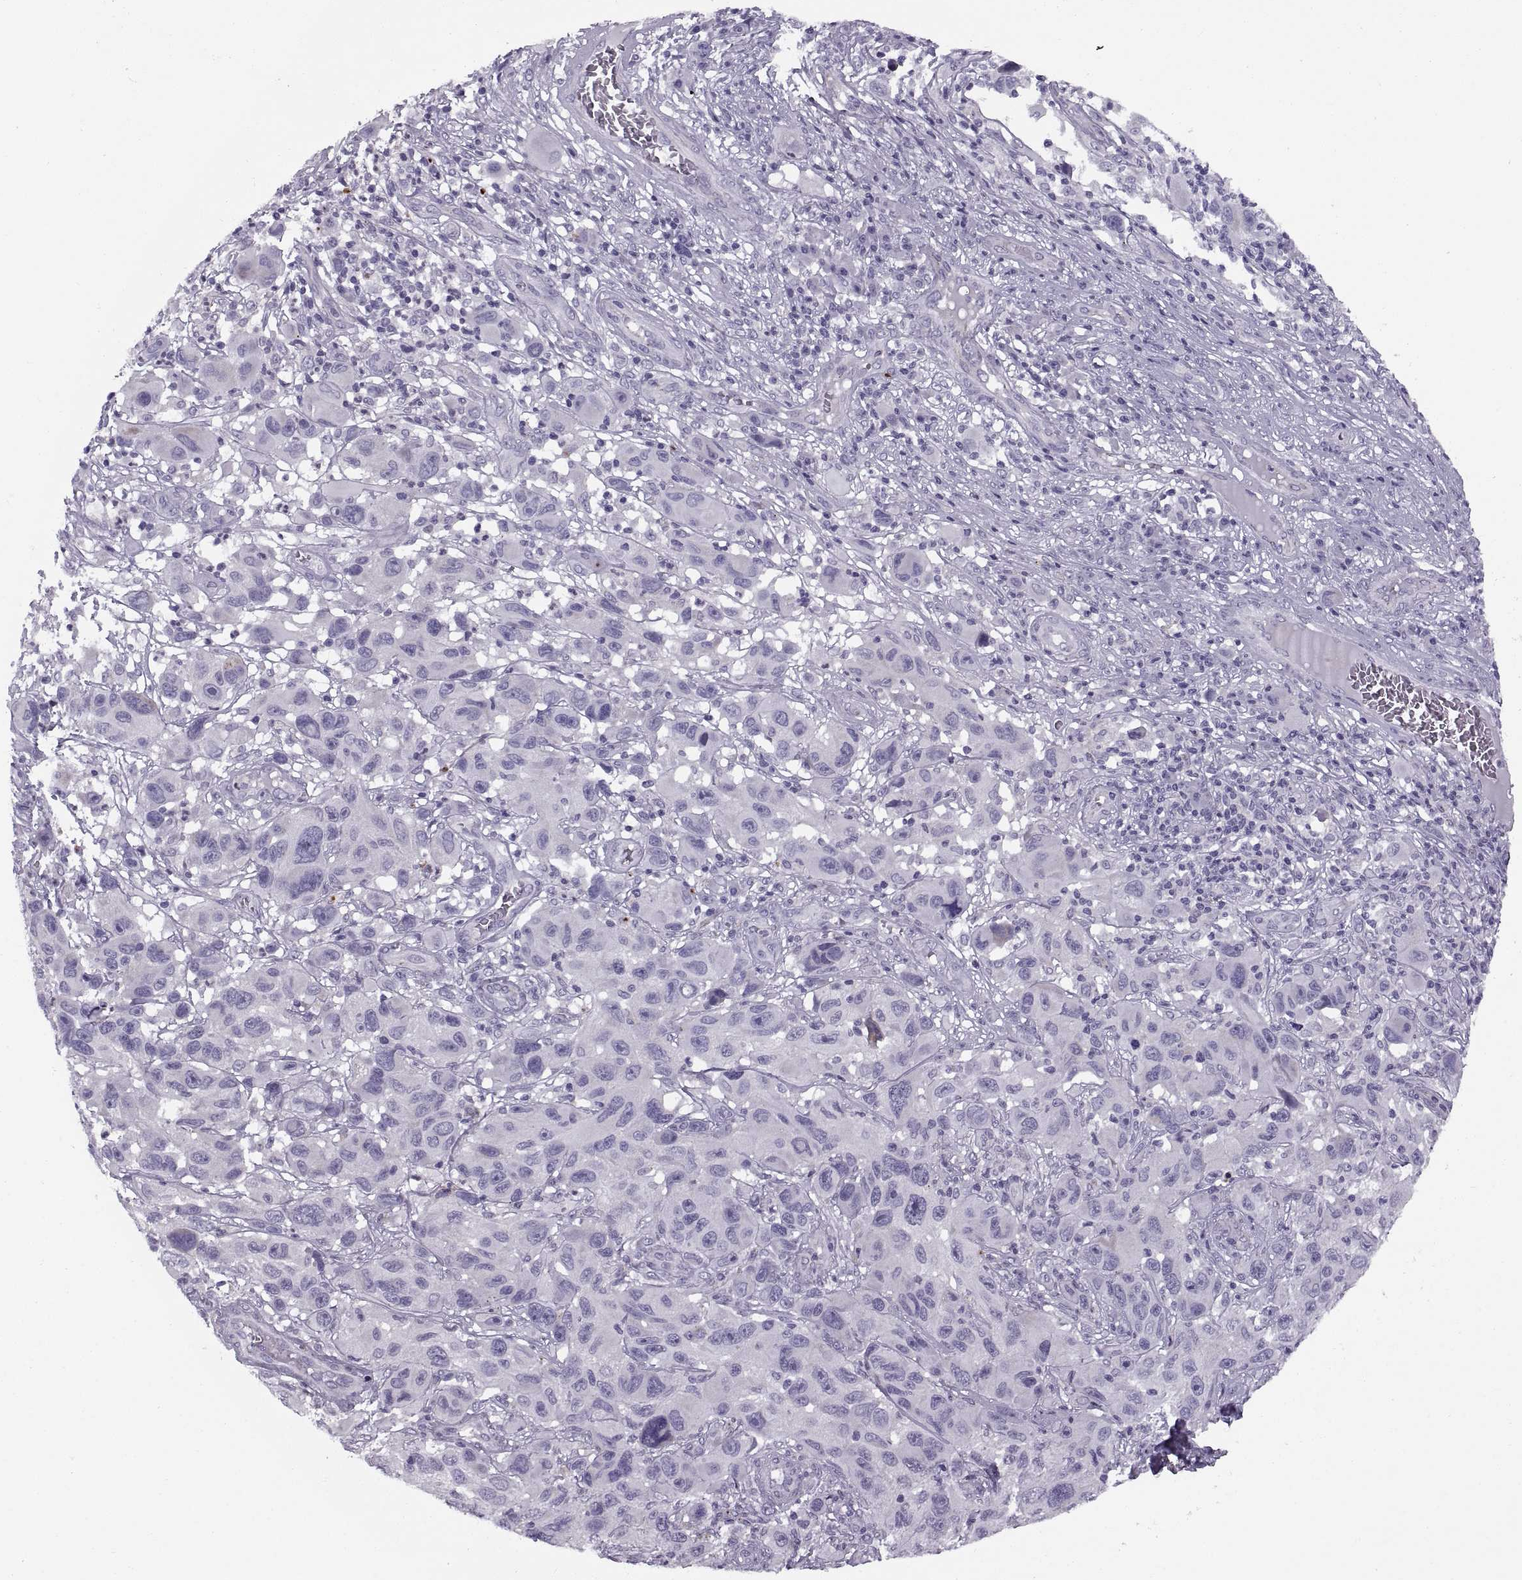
{"staining": {"intensity": "negative", "quantity": "none", "location": "none"}, "tissue": "melanoma", "cell_type": "Tumor cells", "image_type": "cancer", "snomed": [{"axis": "morphology", "description": "Malignant melanoma, NOS"}, {"axis": "topography", "description": "Skin"}], "caption": "The immunohistochemistry (IHC) histopathology image has no significant positivity in tumor cells of melanoma tissue. (DAB IHC with hematoxylin counter stain).", "gene": "CALCR", "patient": {"sex": "male", "age": 53}}